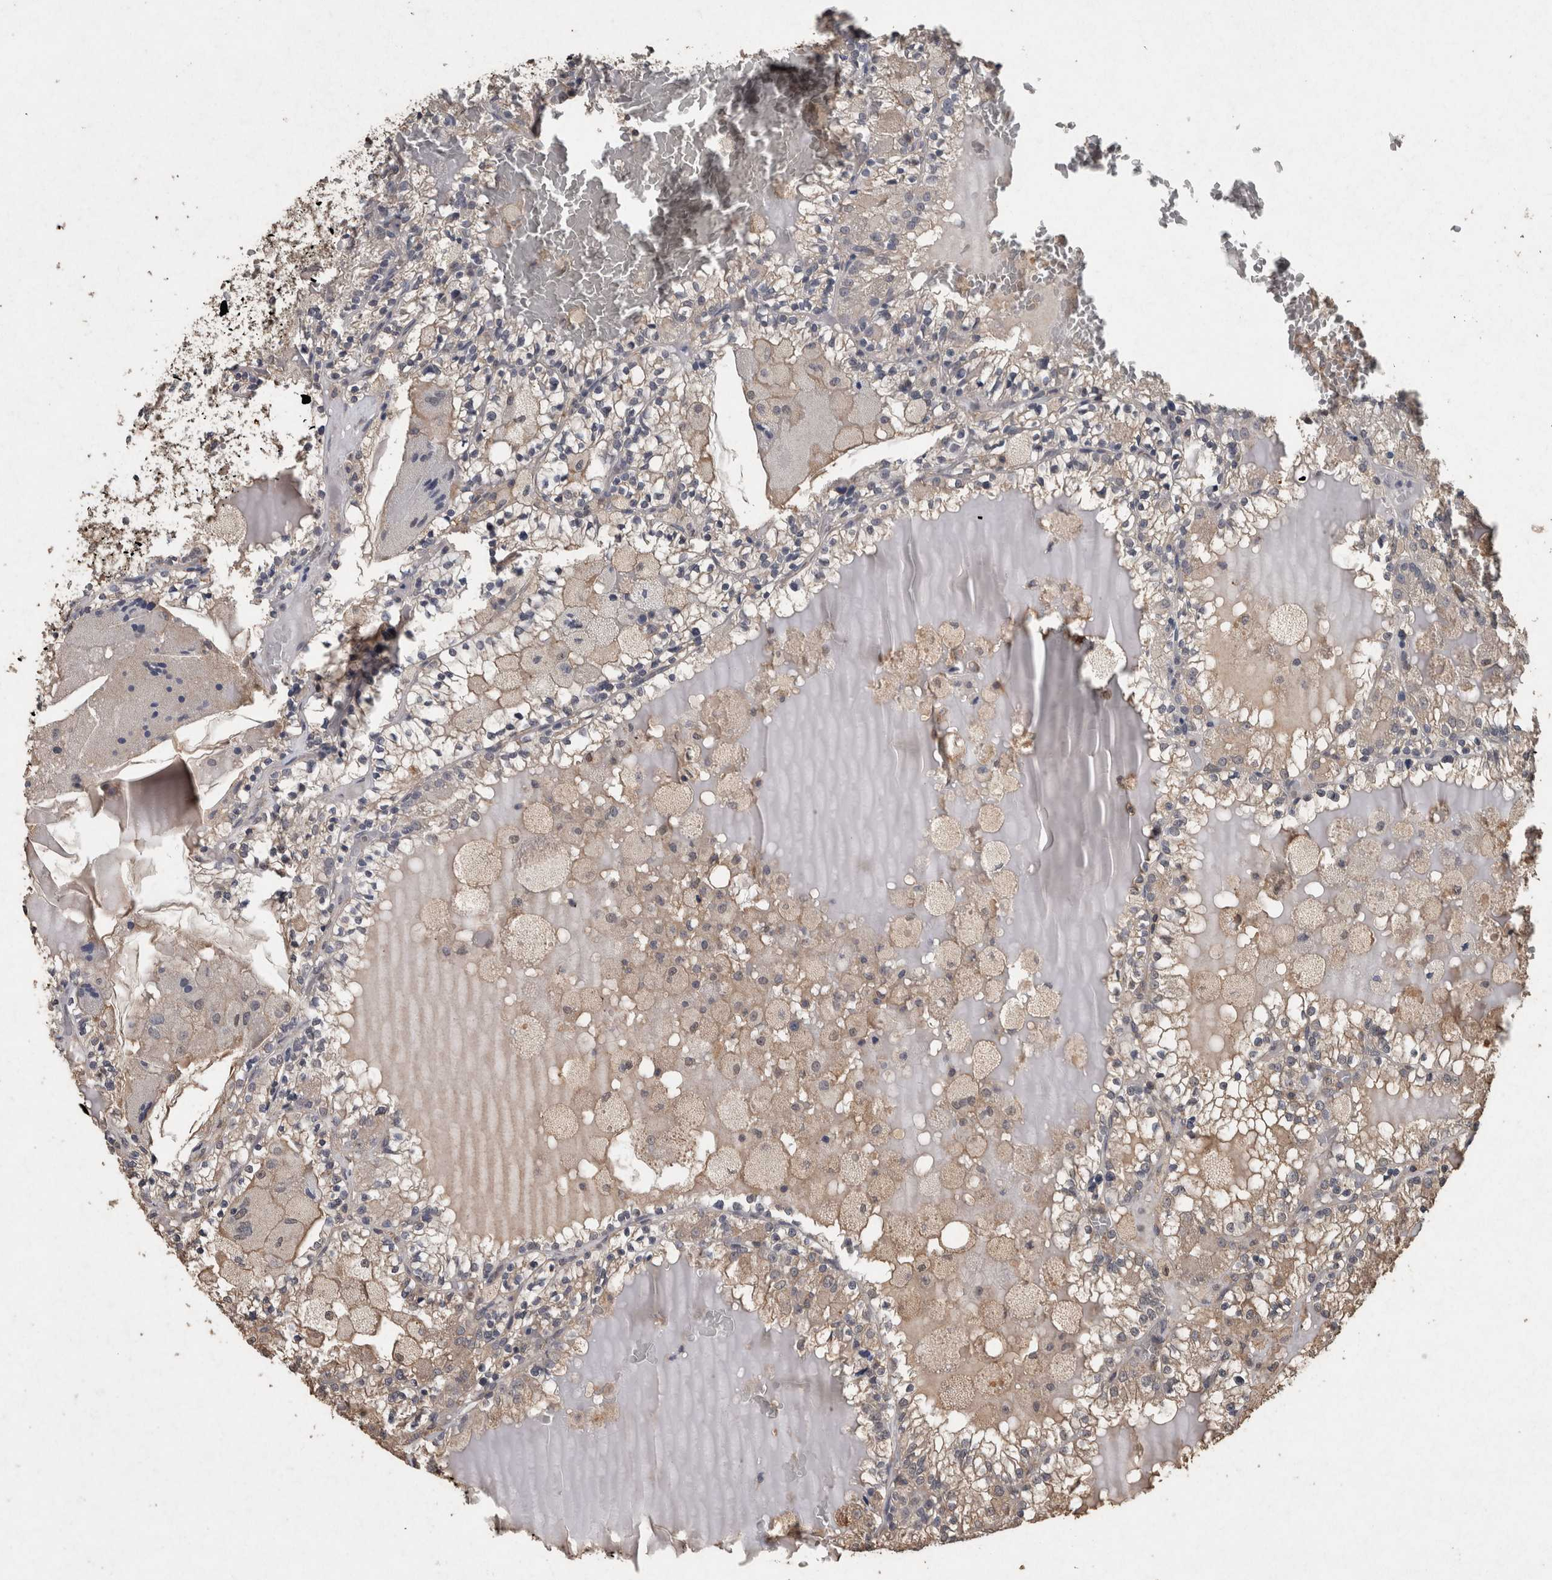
{"staining": {"intensity": "weak", "quantity": "25%-75%", "location": "cytoplasmic/membranous"}, "tissue": "renal cancer", "cell_type": "Tumor cells", "image_type": "cancer", "snomed": [{"axis": "morphology", "description": "Adenocarcinoma, NOS"}, {"axis": "topography", "description": "Kidney"}], "caption": "IHC micrograph of human renal cancer (adenocarcinoma) stained for a protein (brown), which shows low levels of weak cytoplasmic/membranous expression in about 25%-75% of tumor cells.", "gene": "FGFRL1", "patient": {"sex": "female", "age": 56}}